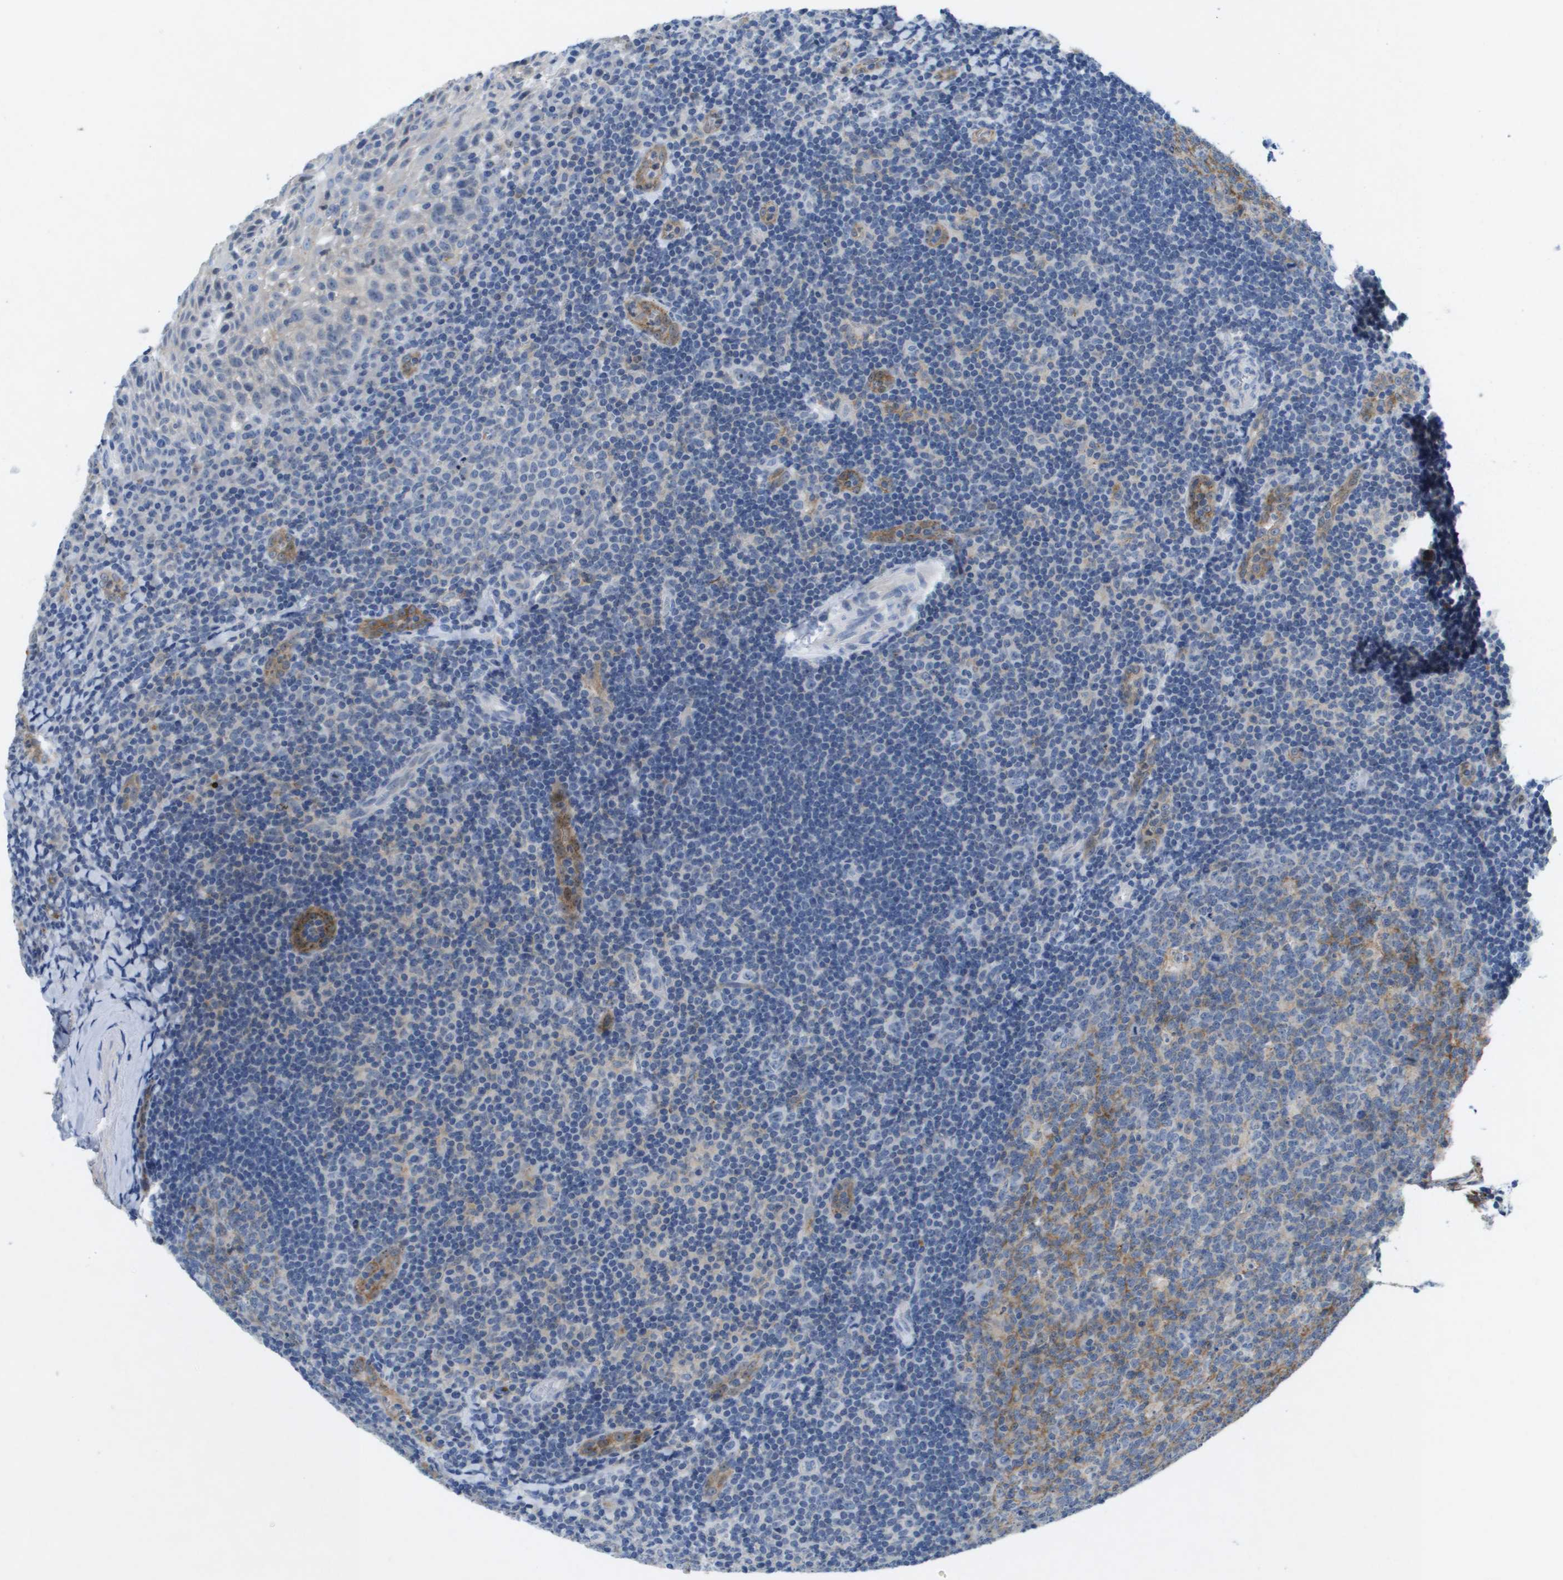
{"staining": {"intensity": "moderate", "quantity": "<25%", "location": "cytoplasmic/membranous"}, "tissue": "tonsil", "cell_type": "Germinal center cells", "image_type": "normal", "snomed": [{"axis": "morphology", "description": "Normal tissue, NOS"}, {"axis": "topography", "description": "Tonsil"}], "caption": "Brown immunohistochemical staining in unremarkable tonsil exhibits moderate cytoplasmic/membranous staining in approximately <25% of germinal center cells.", "gene": "LIPG", "patient": {"sex": "male", "age": 37}}